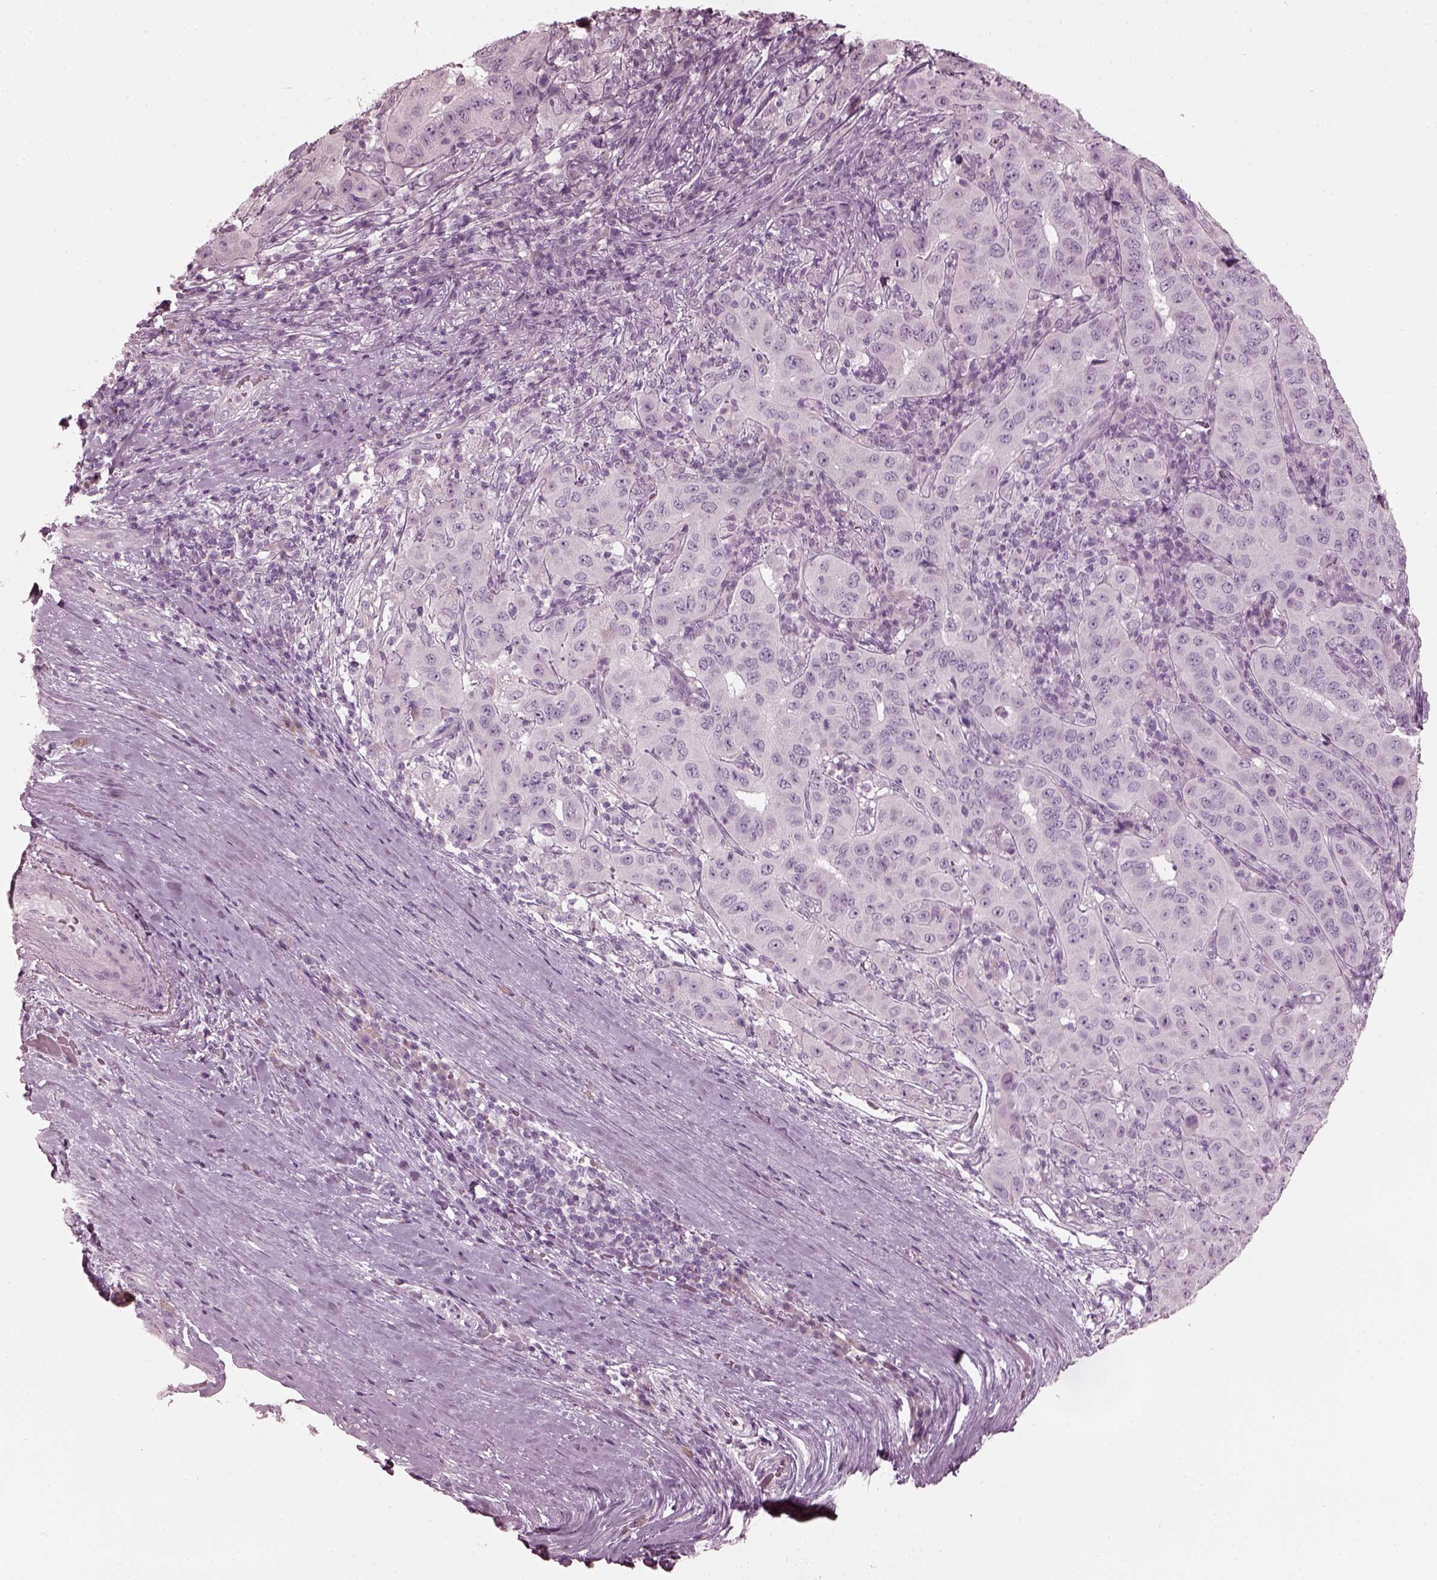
{"staining": {"intensity": "negative", "quantity": "none", "location": "none"}, "tissue": "pancreatic cancer", "cell_type": "Tumor cells", "image_type": "cancer", "snomed": [{"axis": "morphology", "description": "Adenocarcinoma, NOS"}, {"axis": "topography", "description": "Pancreas"}], "caption": "The immunohistochemistry image has no significant staining in tumor cells of pancreatic cancer tissue.", "gene": "SAXO2", "patient": {"sex": "male", "age": 63}}